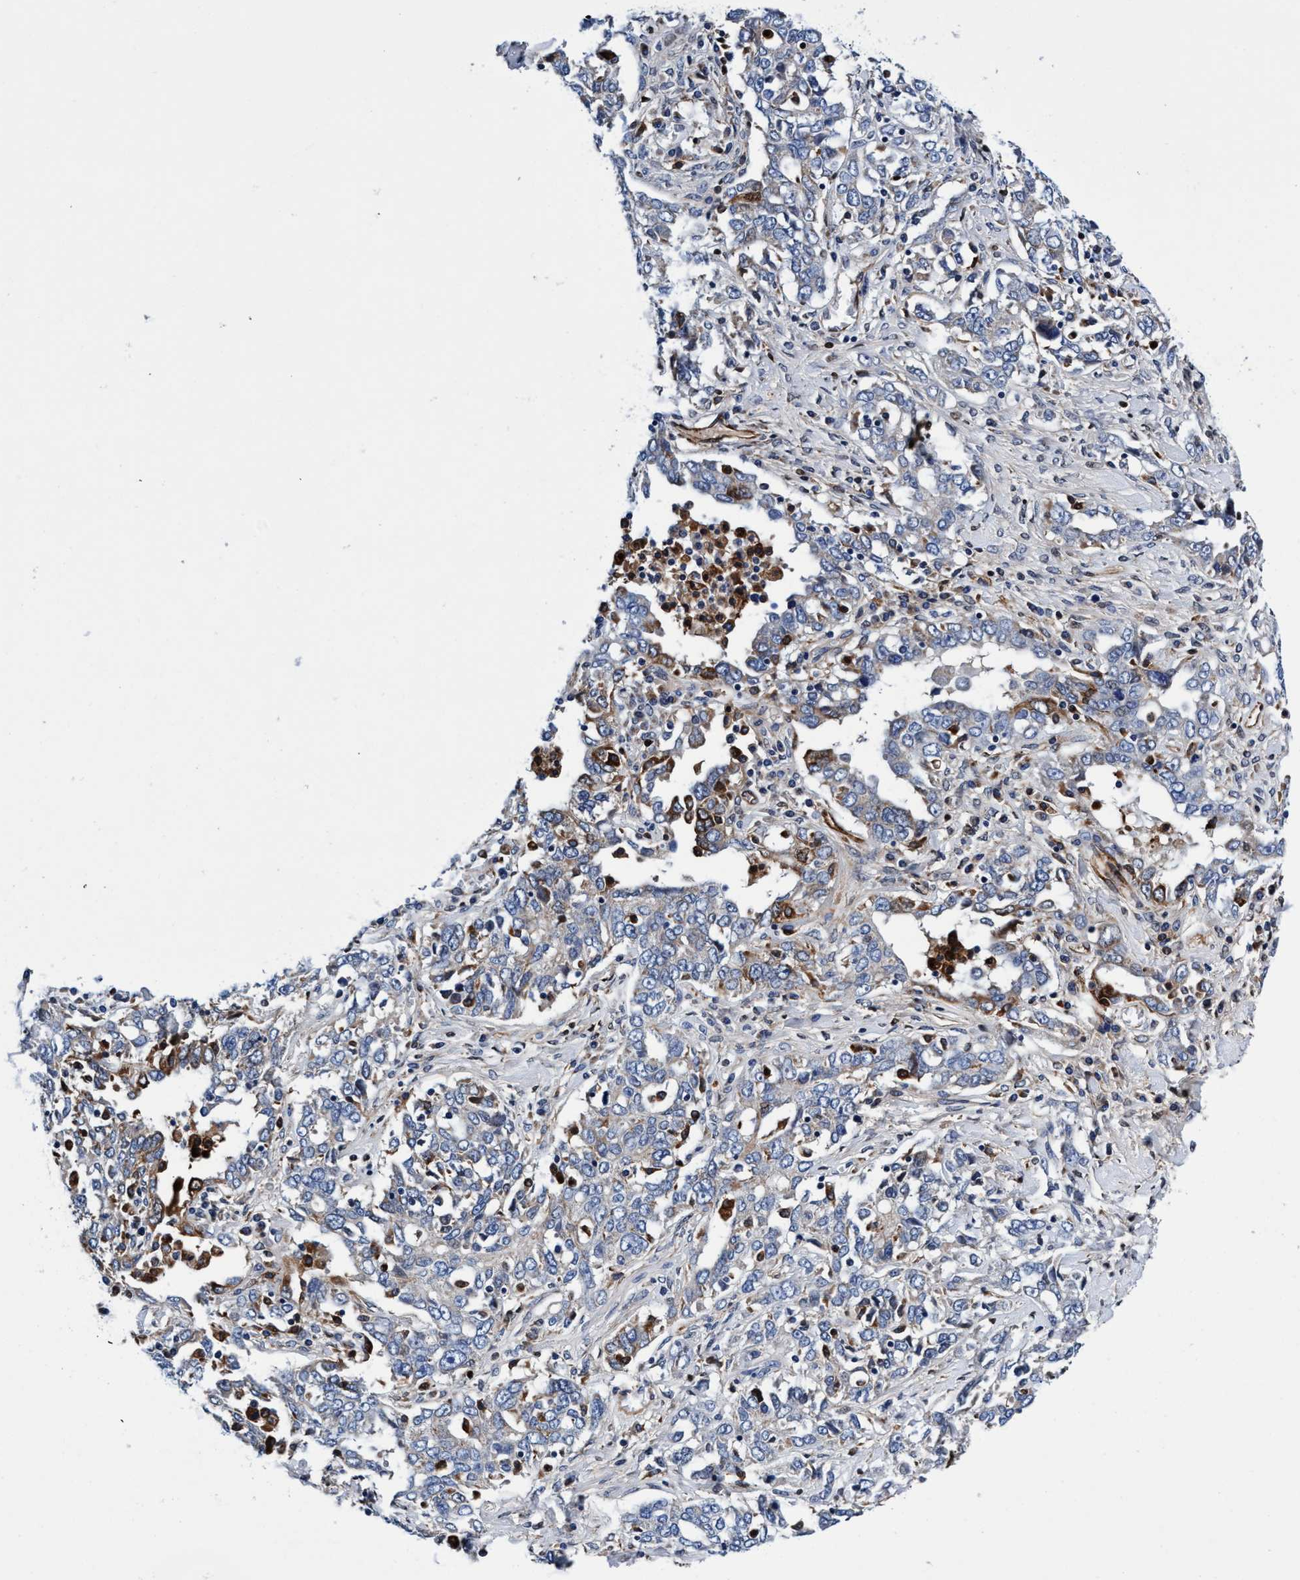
{"staining": {"intensity": "moderate", "quantity": "<25%", "location": "cytoplasmic/membranous"}, "tissue": "ovarian cancer", "cell_type": "Tumor cells", "image_type": "cancer", "snomed": [{"axis": "morphology", "description": "Cystadenocarcinoma, mucinous, NOS"}, {"axis": "topography", "description": "Ovary"}], "caption": "An immunohistochemistry histopathology image of tumor tissue is shown. Protein staining in brown shows moderate cytoplasmic/membranous positivity in ovarian cancer within tumor cells. Immunohistochemistry (ihc) stains the protein in brown and the nuclei are stained blue.", "gene": "UBALD2", "patient": {"sex": "female", "age": 73}}